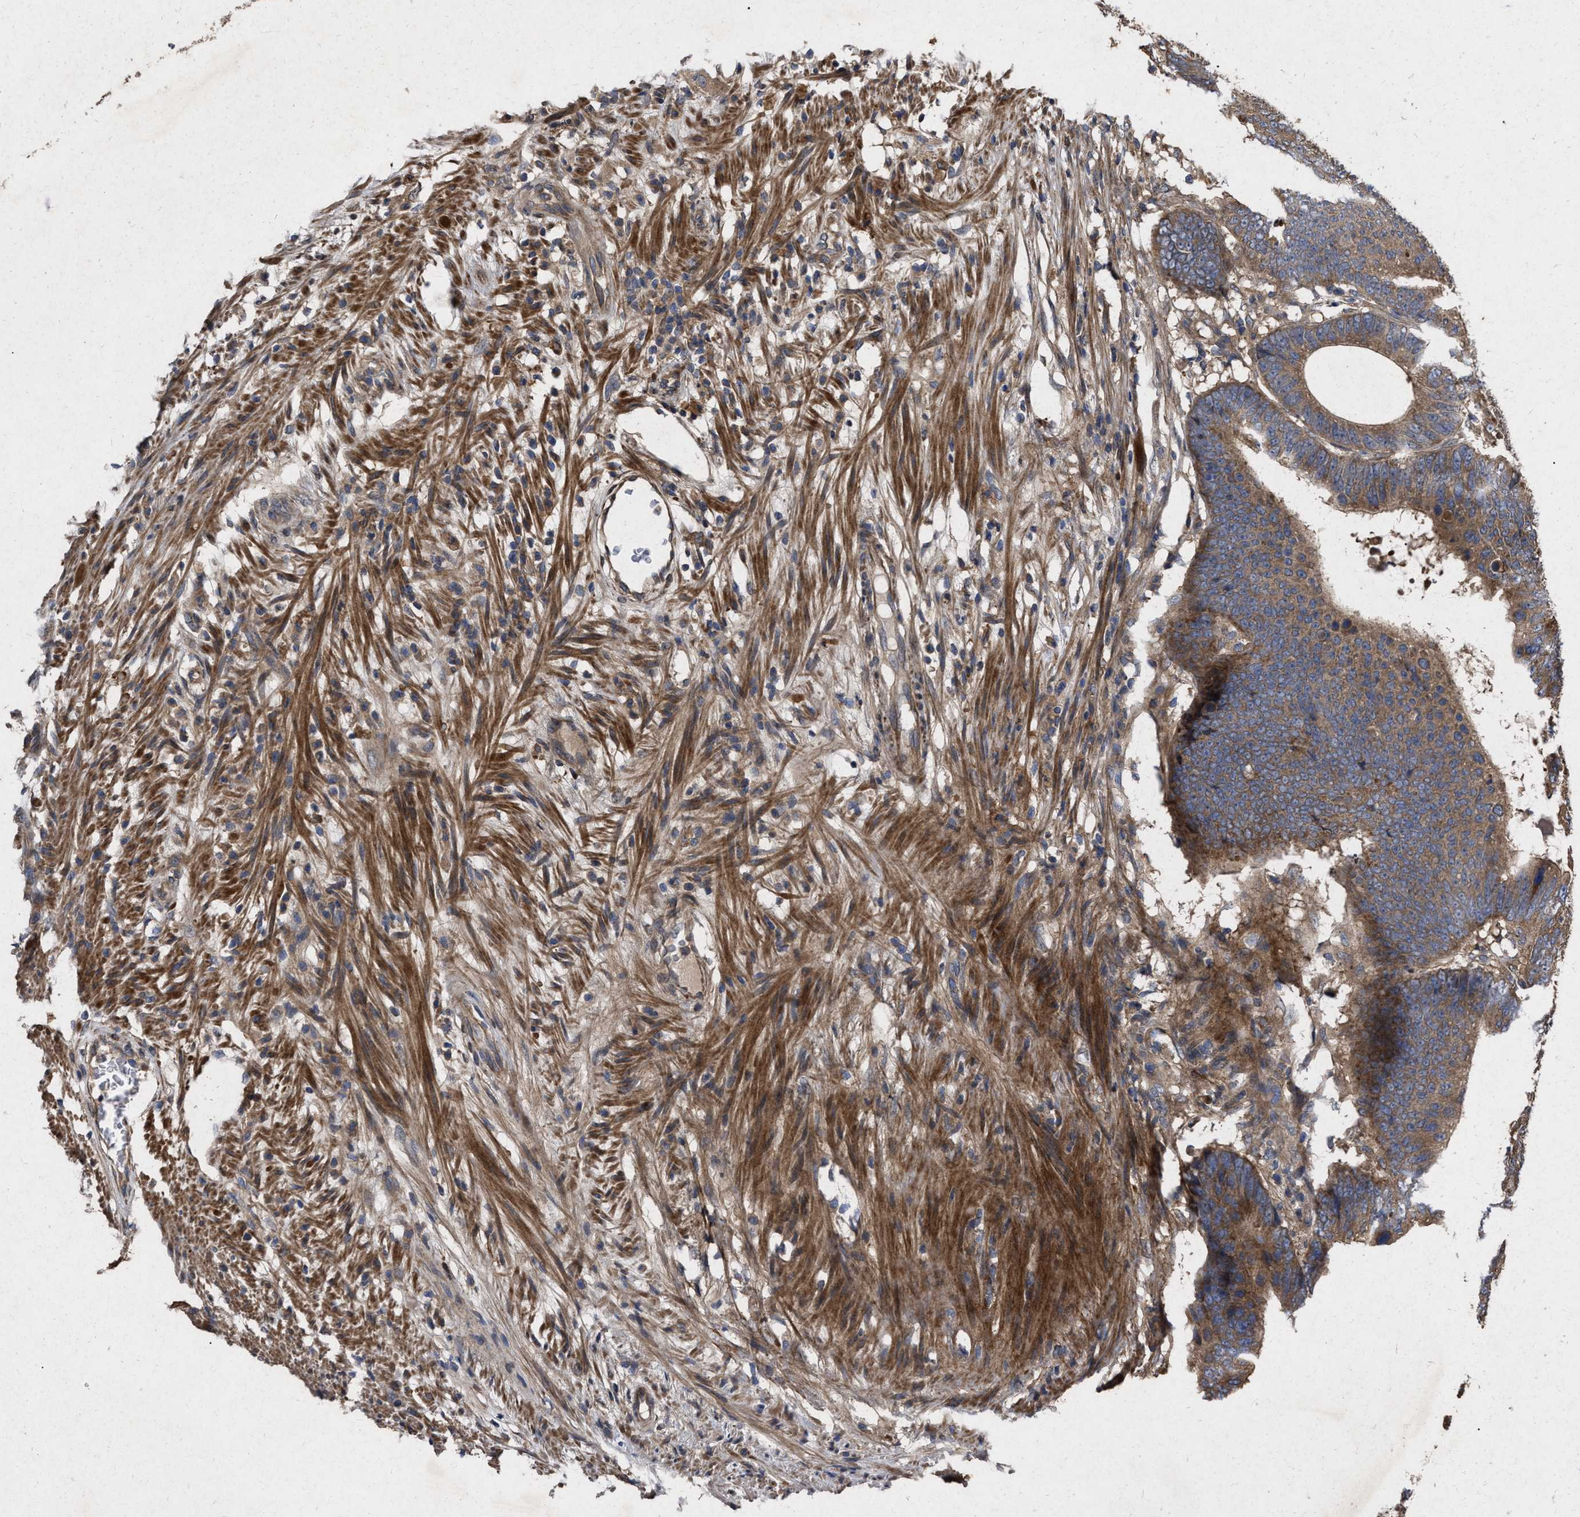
{"staining": {"intensity": "moderate", "quantity": ">75%", "location": "cytoplasmic/membranous"}, "tissue": "colorectal cancer", "cell_type": "Tumor cells", "image_type": "cancer", "snomed": [{"axis": "morphology", "description": "Adenocarcinoma, NOS"}, {"axis": "topography", "description": "Colon"}], "caption": "Immunohistochemistry histopathology image of human adenocarcinoma (colorectal) stained for a protein (brown), which shows medium levels of moderate cytoplasmic/membranous staining in approximately >75% of tumor cells.", "gene": "CDKN2C", "patient": {"sex": "male", "age": 56}}